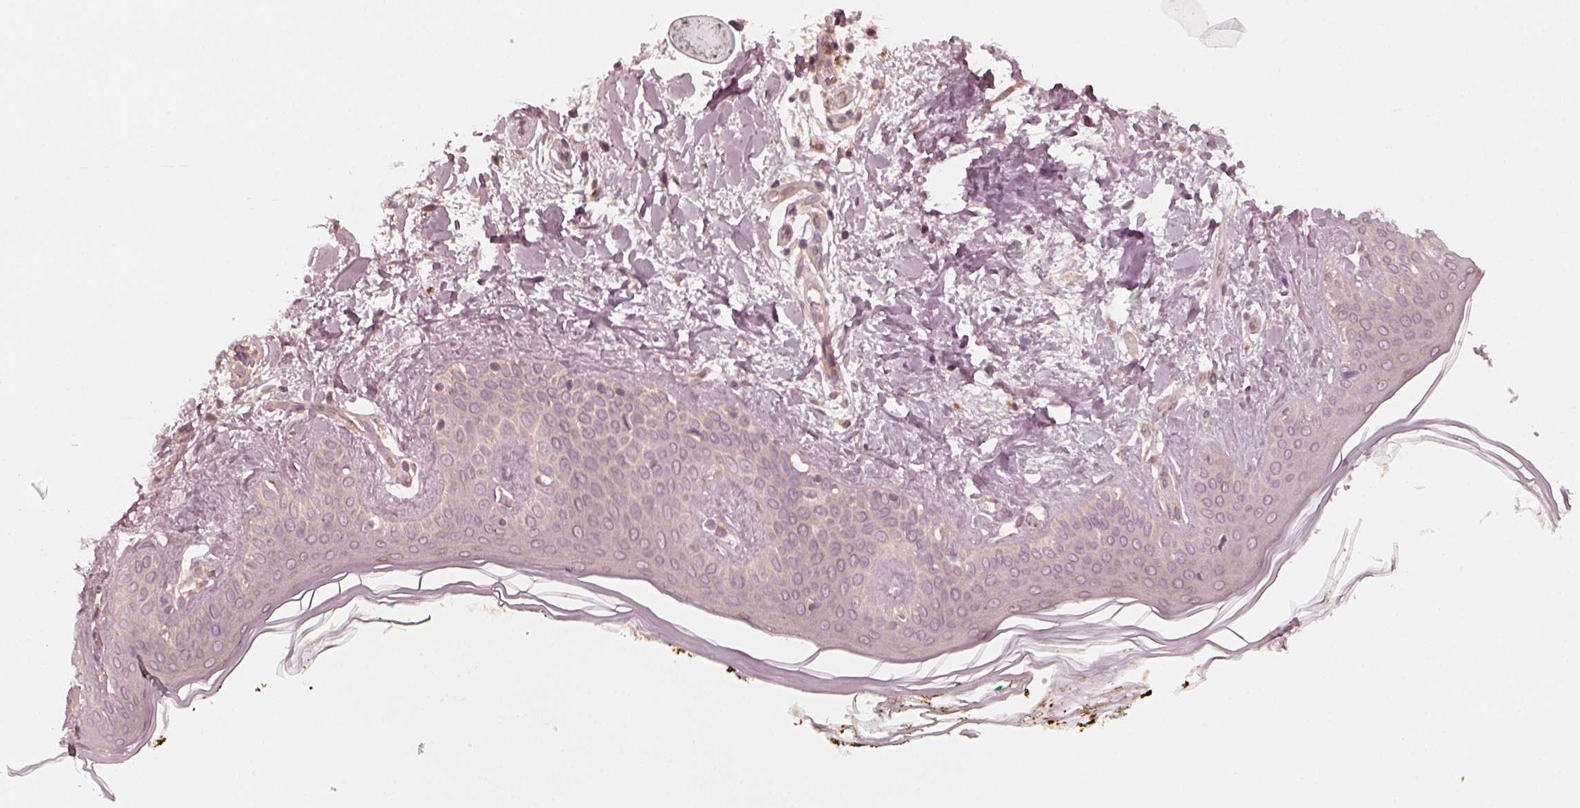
{"staining": {"intensity": "negative", "quantity": "none", "location": "none"}, "tissue": "skin", "cell_type": "Fibroblasts", "image_type": "normal", "snomed": [{"axis": "morphology", "description": "Normal tissue, NOS"}, {"axis": "topography", "description": "Skin"}], "caption": "Skin was stained to show a protein in brown. There is no significant expression in fibroblasts. (Immunohistochemistry (ihc), brightfield microscopy, high magnification).", "gene": "FAF2", "patient": {"sex": "female", "age": 34}}